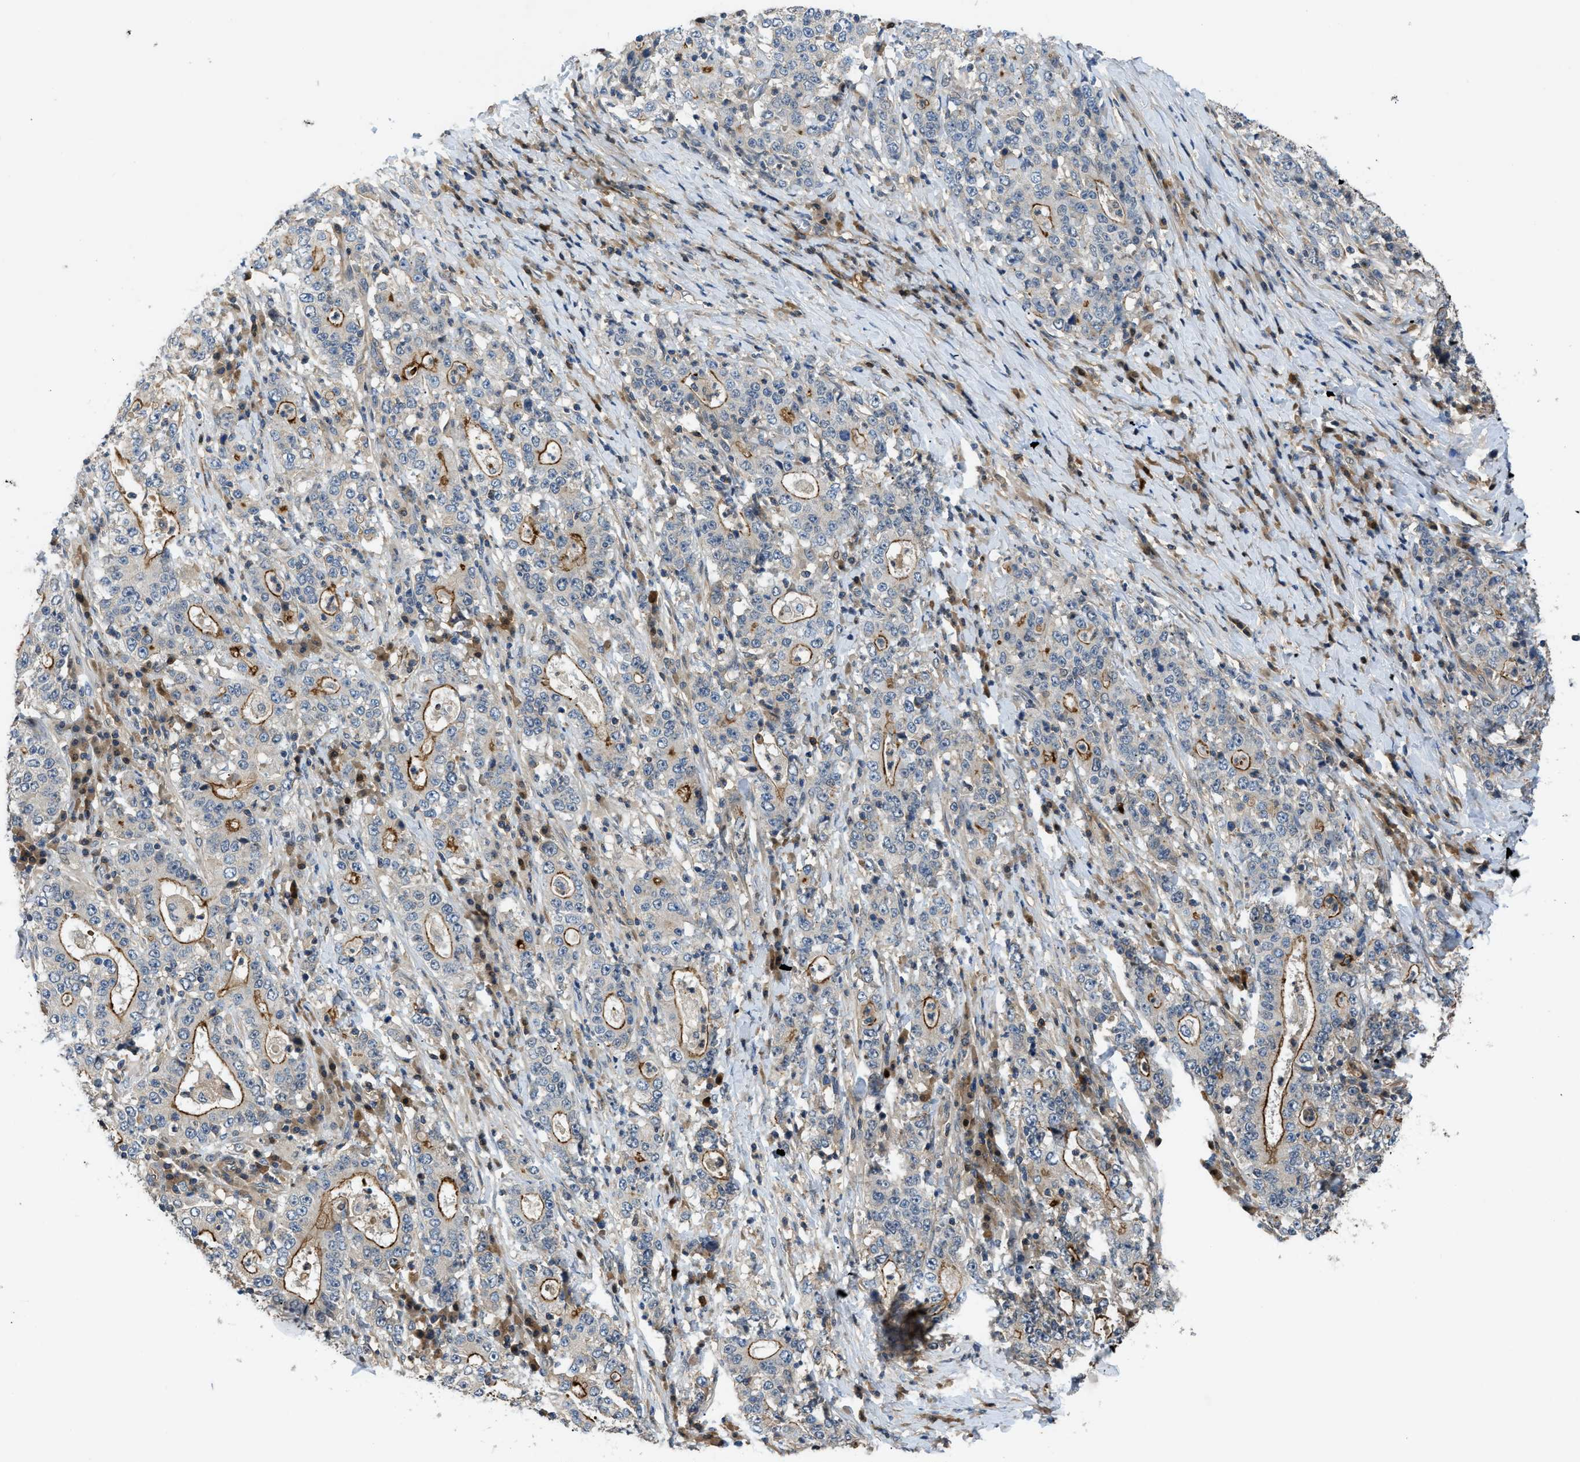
{"staining": {"intensity": "moderate", "quantity": "25%-75%", "location": "cytoplasmic/membranous"}, "tissue": "stomach cancer", "cell_type": "Tumor cells", "image_type": "cancer", "snomed": [{"axis": "morphology", "description": "Normal tissue, NOS"}, {"axis": "morphology", "description": "Adenocarcinoma, NOS"}, {"axis": "topography", "description": "Stomach, upper"}, {"axis": "topography", "description": "Stomach"}], "caption": "An image of stomach adenocarcinoma stained for a protein reveals moderate cytoplasmic/membranous brown staining in tumor cells.", "gene": "TRAK2", "patient": {"sex": "male", "age": 59}}